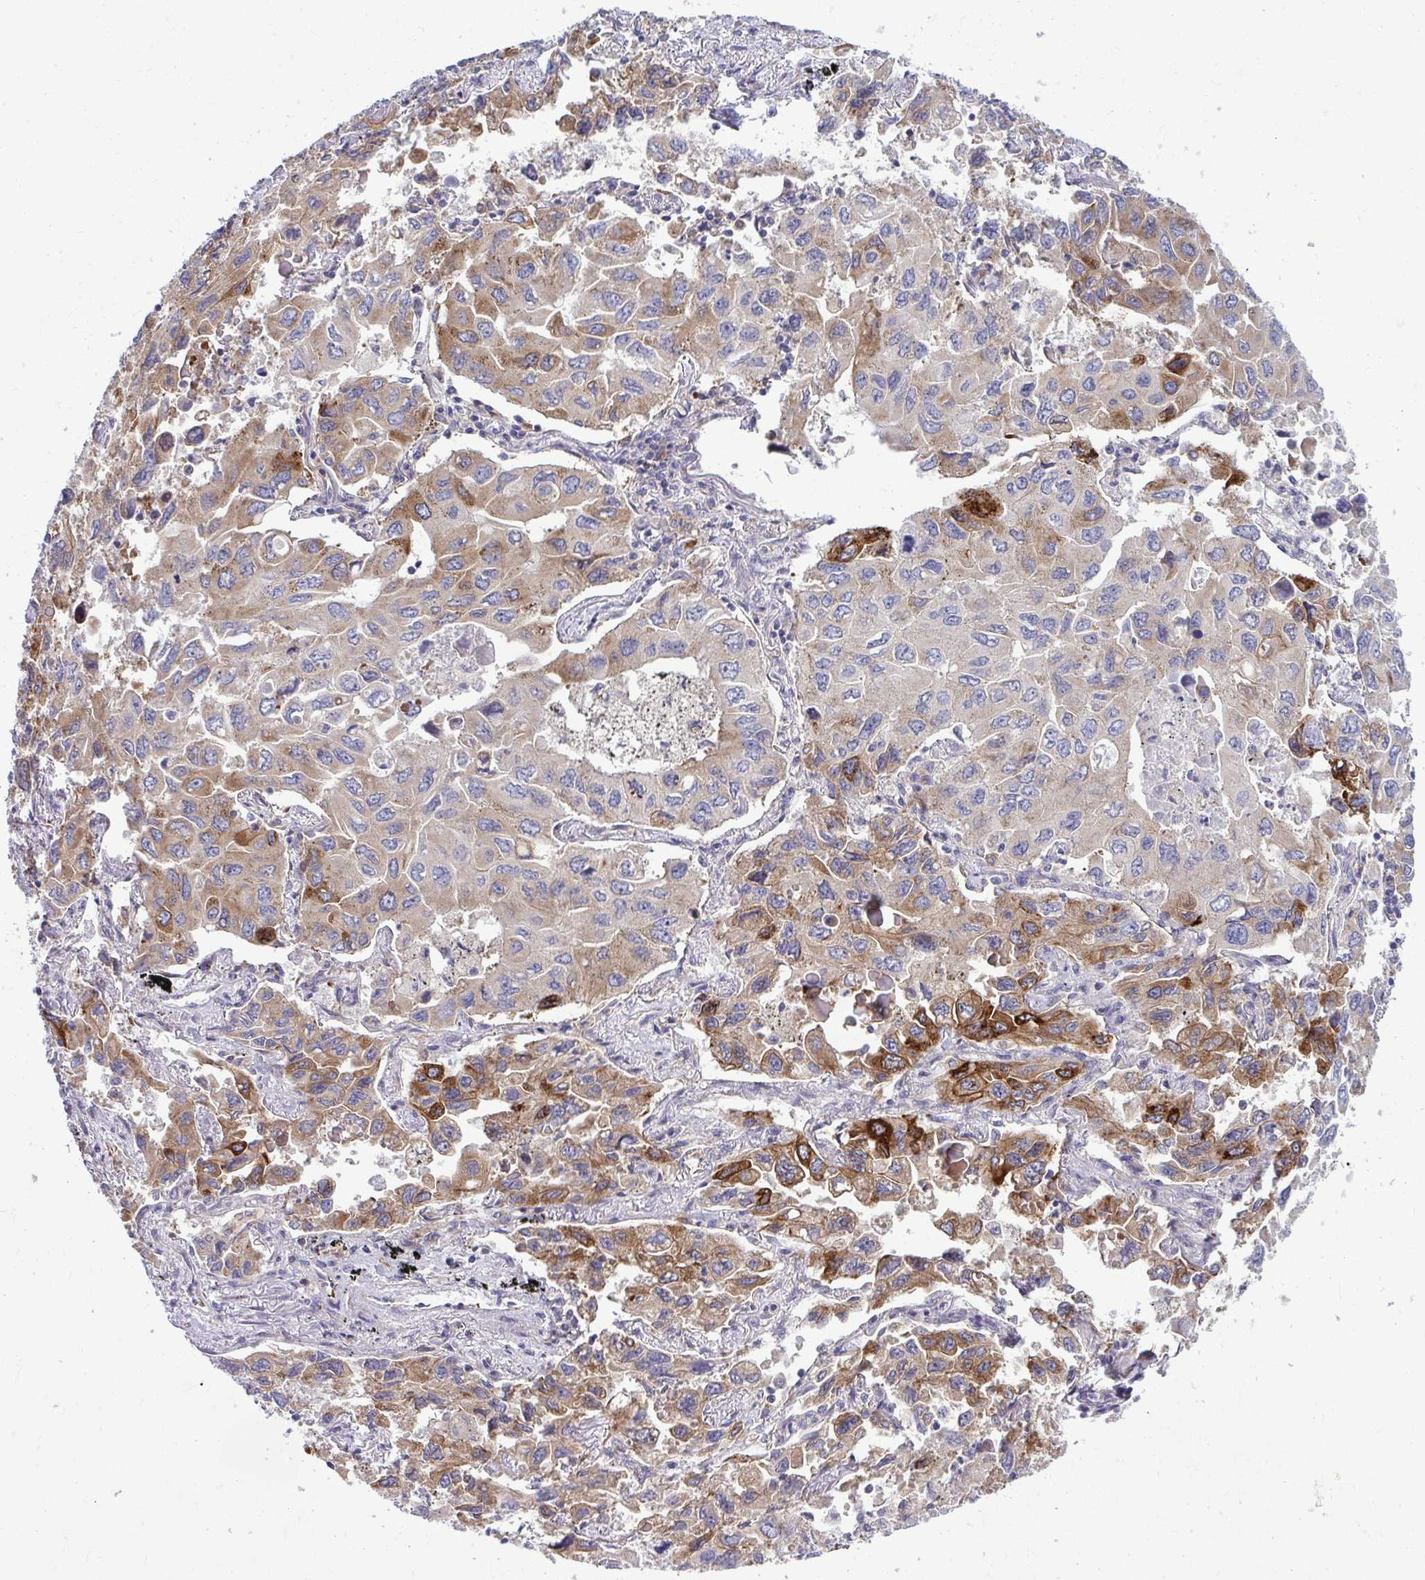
{"staining": {"intensity": "moderate", "quantity": ">75%", "location": "cytoplasmic/membranous"}, "tissue": "lung cancer", "cell_type": "Tumor cells", "image_type": "cancer", "snomed": [{"axis": "morphology", "description": "Adenocarcinoma, NOS"}, {"axis": "topography", "description": "Lung"}], "caption": "Protein expression analysis of human lung cancer reveals moderate cytoplasmic/membranous positivity in about >75% of tumor cells. (IHC, brightfield microscopy, high magnification).", "gene": "GFPT2", "patient": {"sex": "male", "age": 64}}